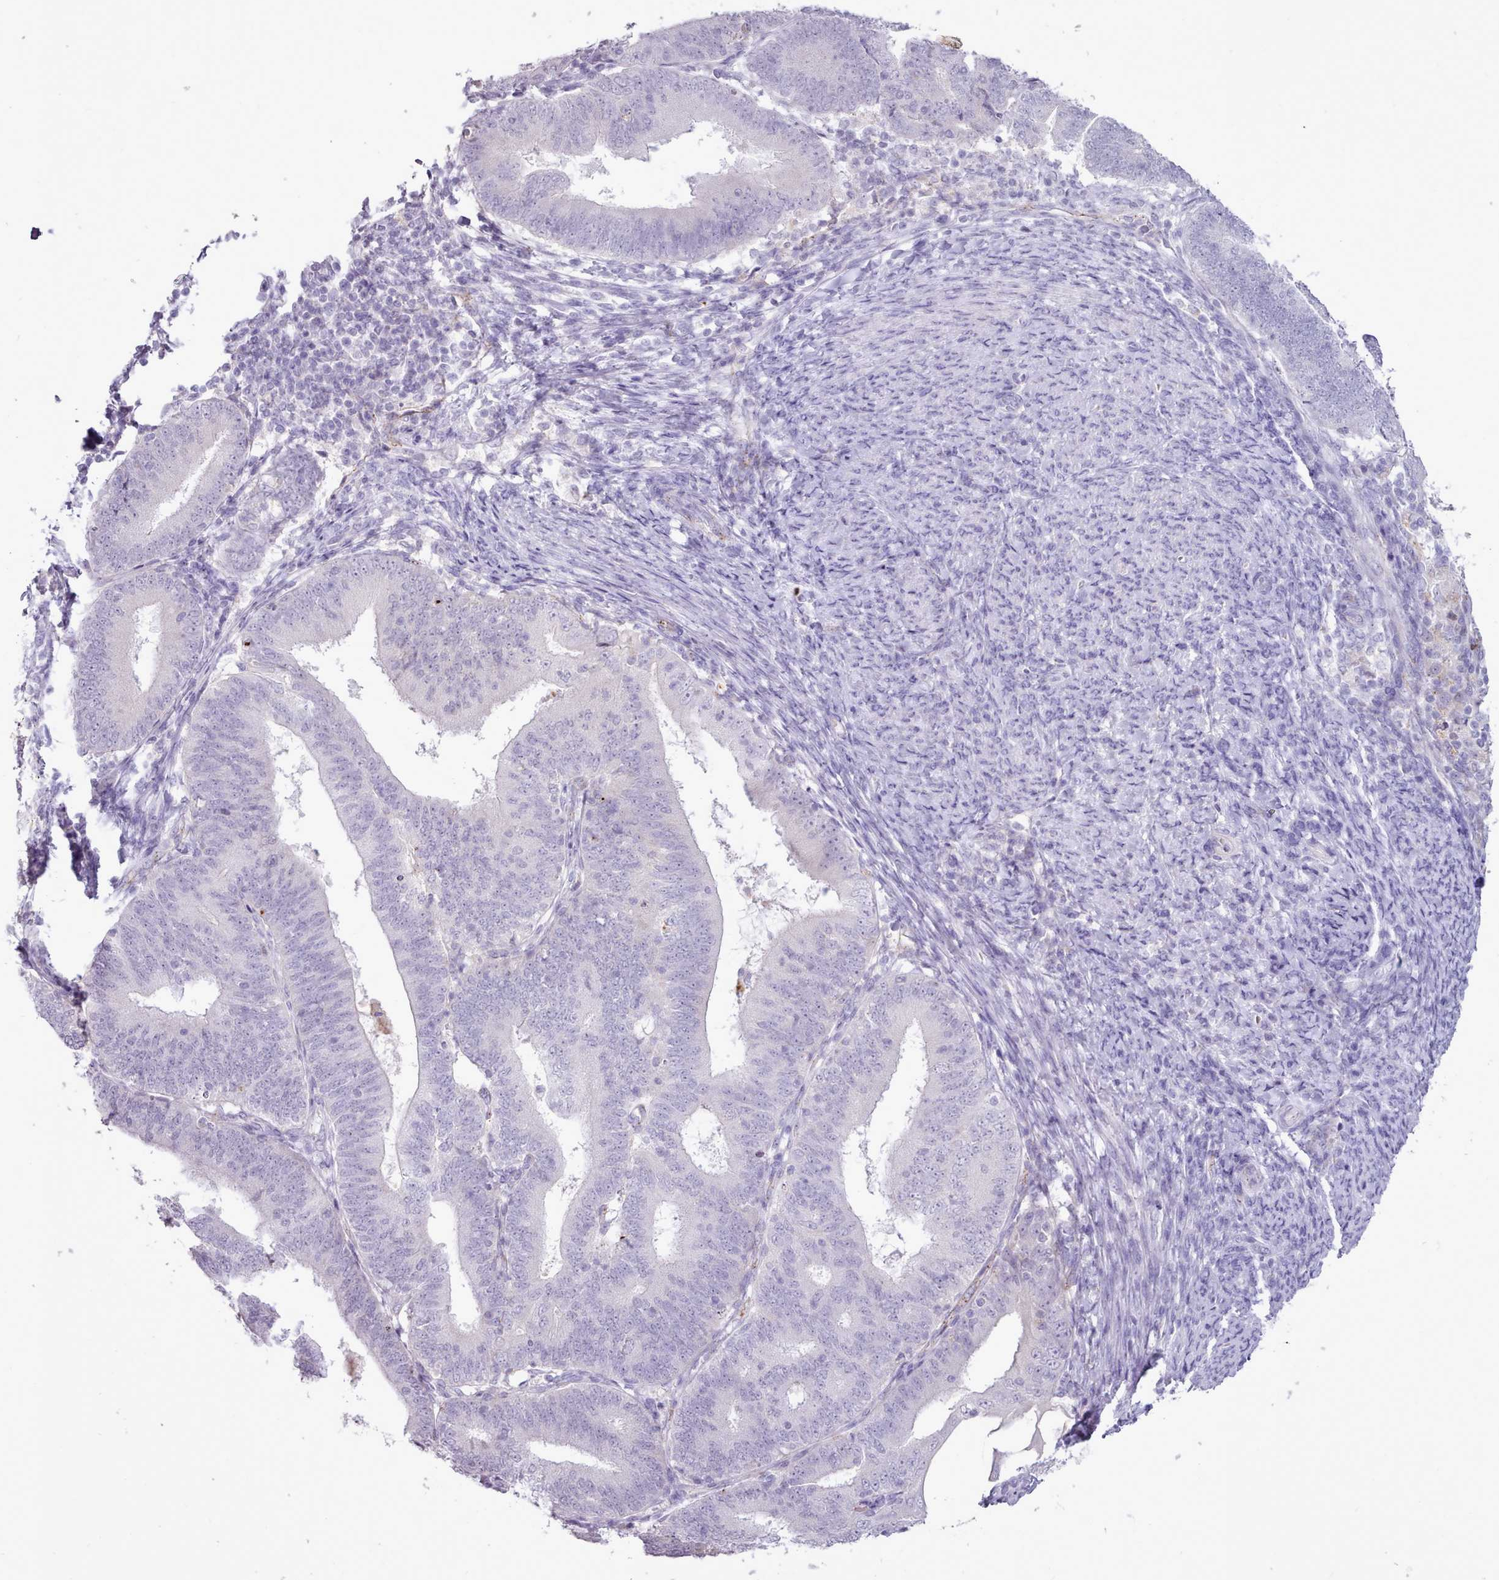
{"staining": {"intensity": "negative", "quantity": "none", "location": "none"}, "tissue": "endometrial cancer", "cell_type": "Tumor cells", "image_type": "cancer", "snomed": [{"axis": "morphology", "description": "Adenocarcinoma, NOS"}, {"axis": "topography", "description": "Endometrium"}], "caption": "A high-resolution photomicrograph shows immunohistochemistry (IHC) staining of endometrial cancer (adenocarcinoma), which reveals no significant positivity in tumor cells.", "gene": "ATRAID", "patient": {"sex": "female", "age": 70}}